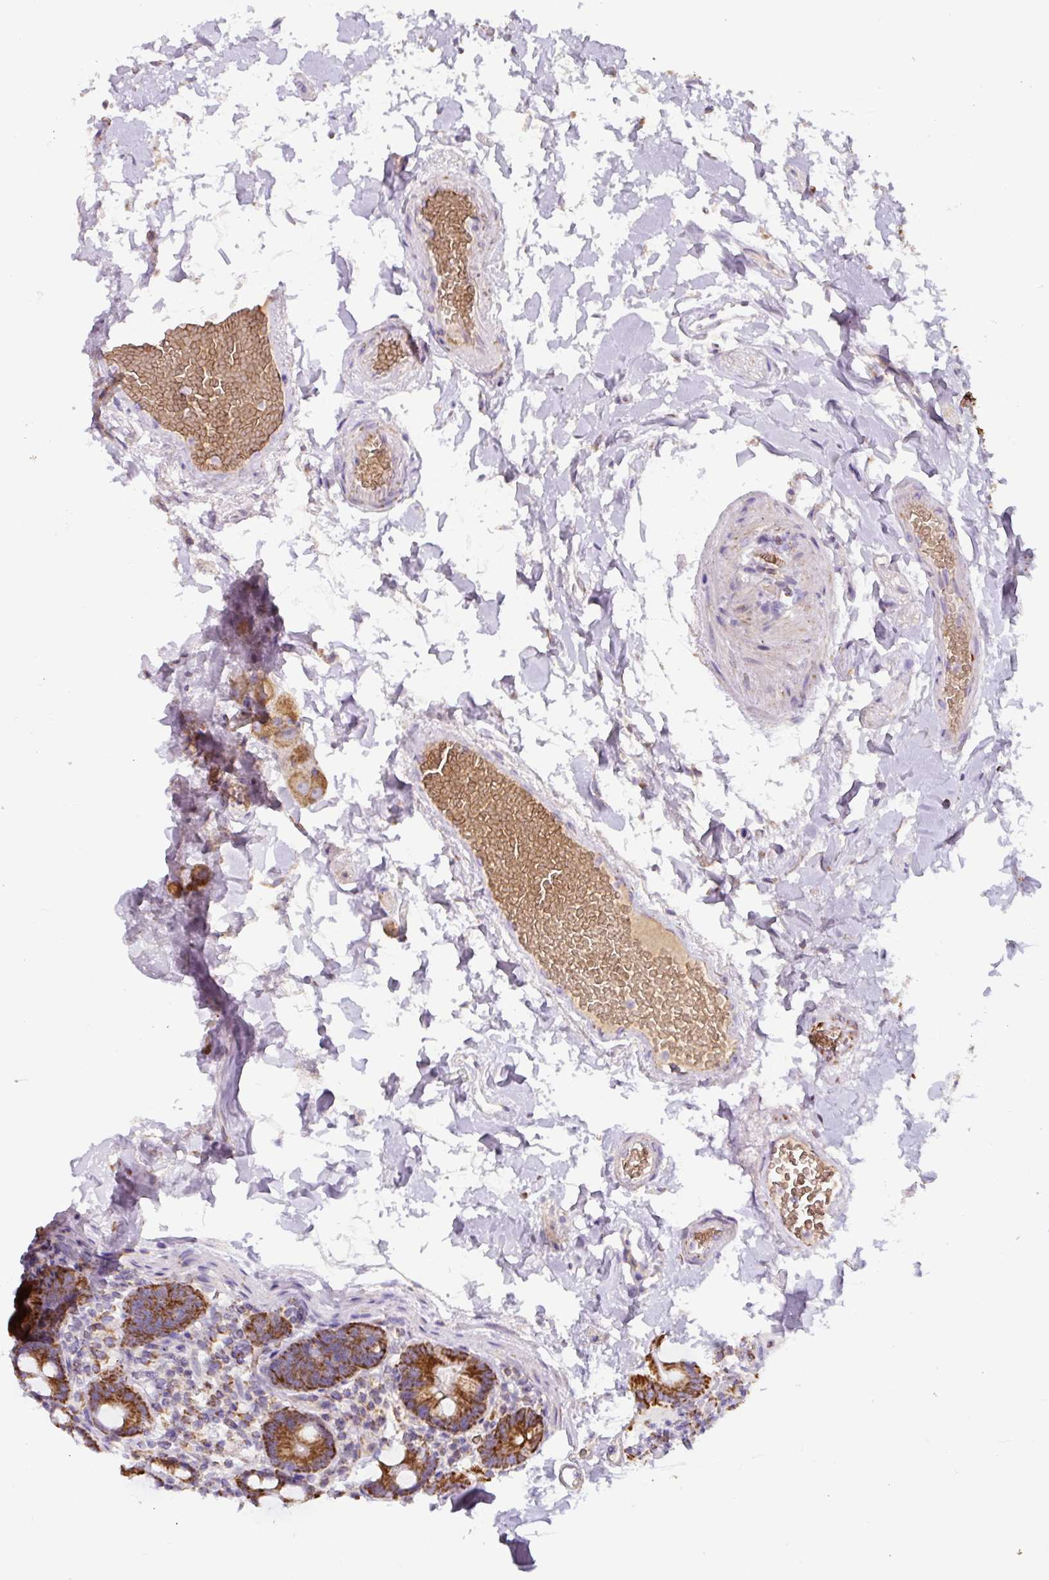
{"staining": {"intensity": "strong", "quantity": ">75%", "location": "cytoplasmic/membranous"}, "tissue": "duodenum", "cell_type": "Glandular cells", "image_type": "normal", "snomed": [{"axis": "morphology", "description": "Normal tissue, NOS"}, {"axis": "topography", "description": "Duodenum"}], "caption": "Strong cytoplasmic/membranous positivity is appreciated in about >75% of glandular cells in benign duodenum. (Stains: DAB (3,3'-diaminobenzidine) in brown, nuclei in blue, Microscopy: brightfield microscopy at high magnification).", "gene": "MT", "patient": {"sex": "male", "age": 55}}